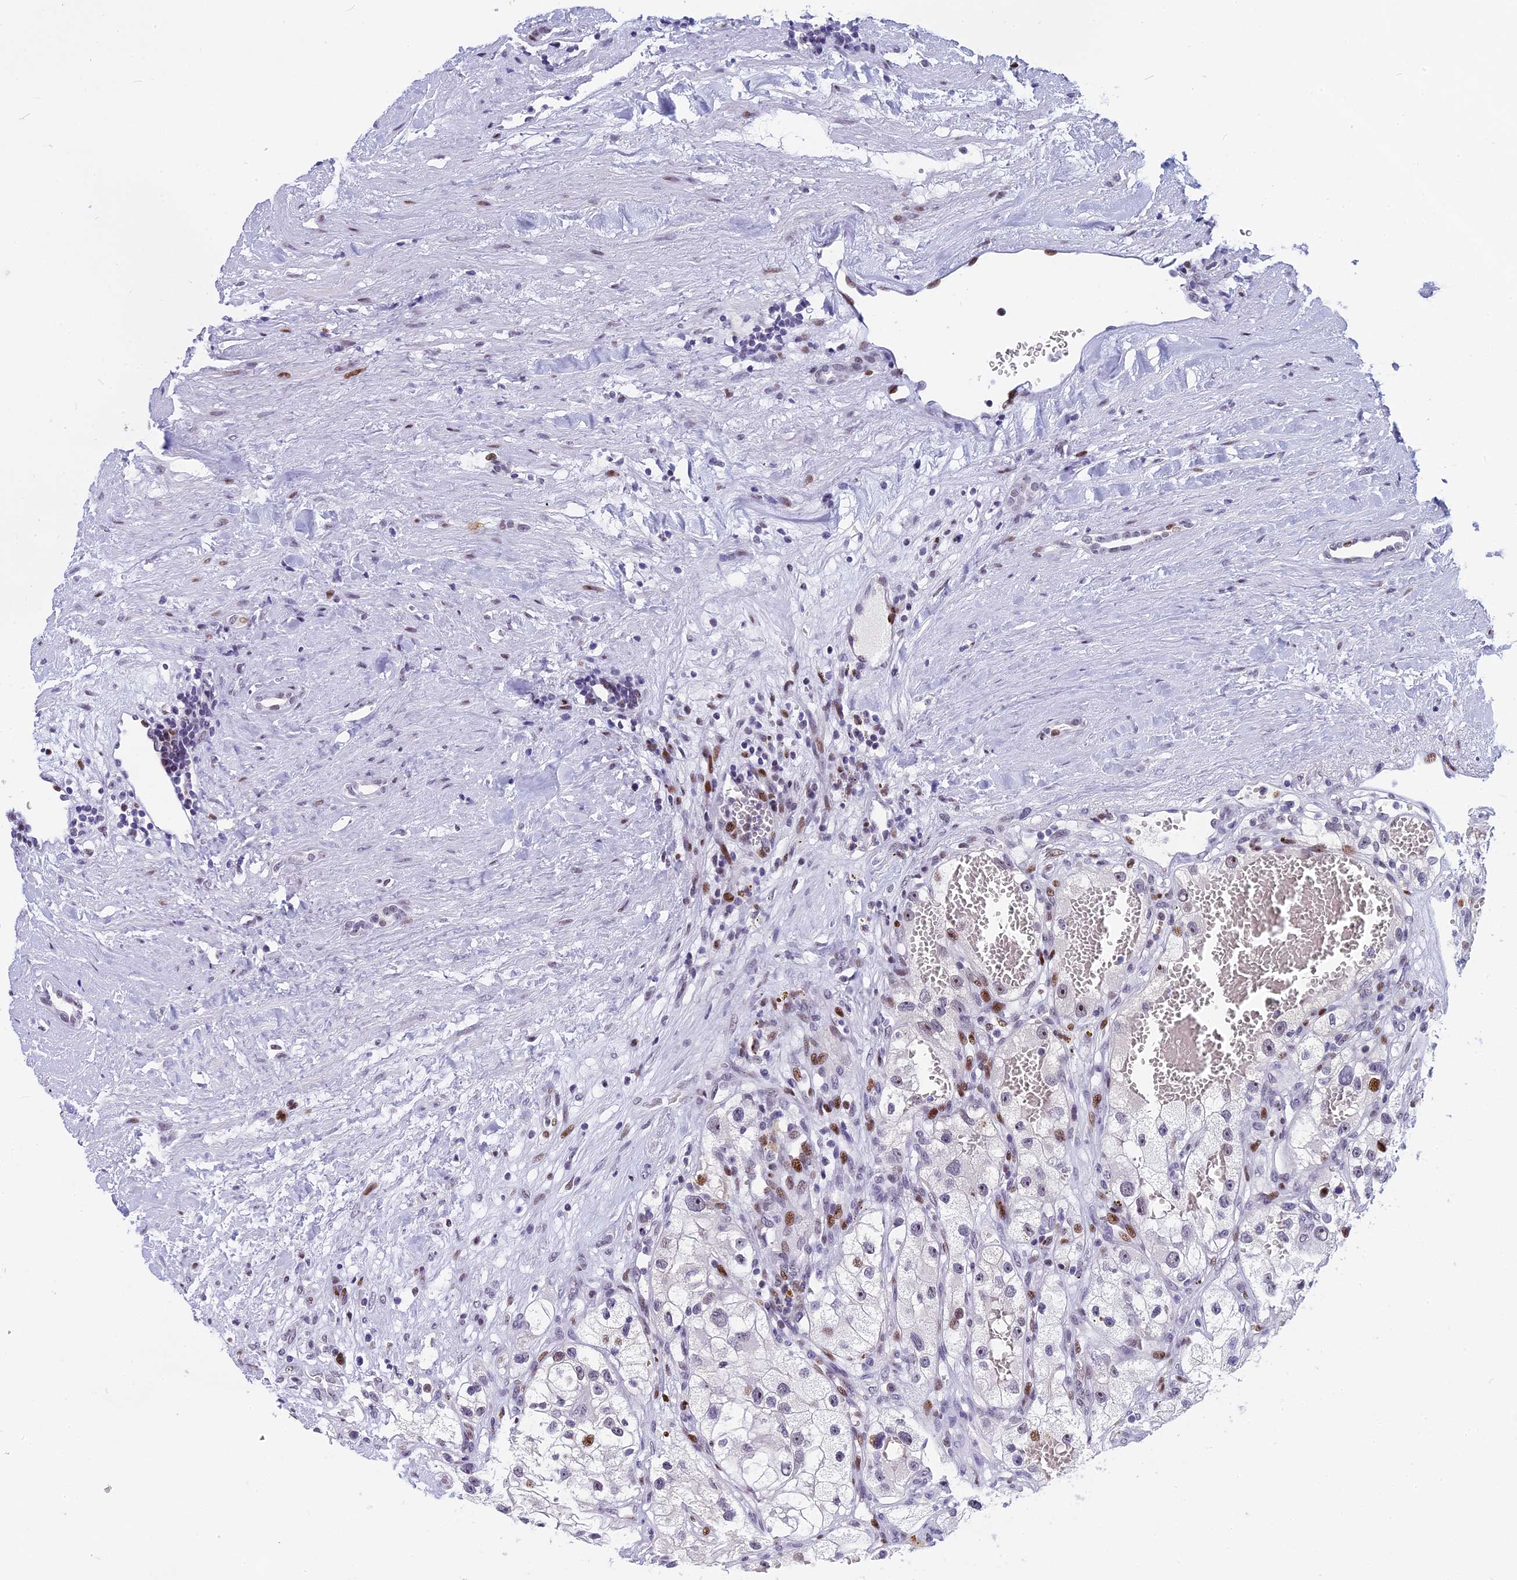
{"staining": {"intensity": "moderate", "quantity": "<25%", "location": "nuclear"}, "tissue": "renal cancer", "cell_type": "Tumor cells", "image_type": "cancer", "snomed": [{"axis": "morphology", "description": "Adenocarcinoma, NOS"}, {"axis": "topography", "description": "Kidney"}], "caption": "Human adenocarcinoma (renal) stained with a protein marker demonstrates moderate staining in tumor cells.", "gene": "NSA2", "patient": {"sex": "female", "age": 57}}